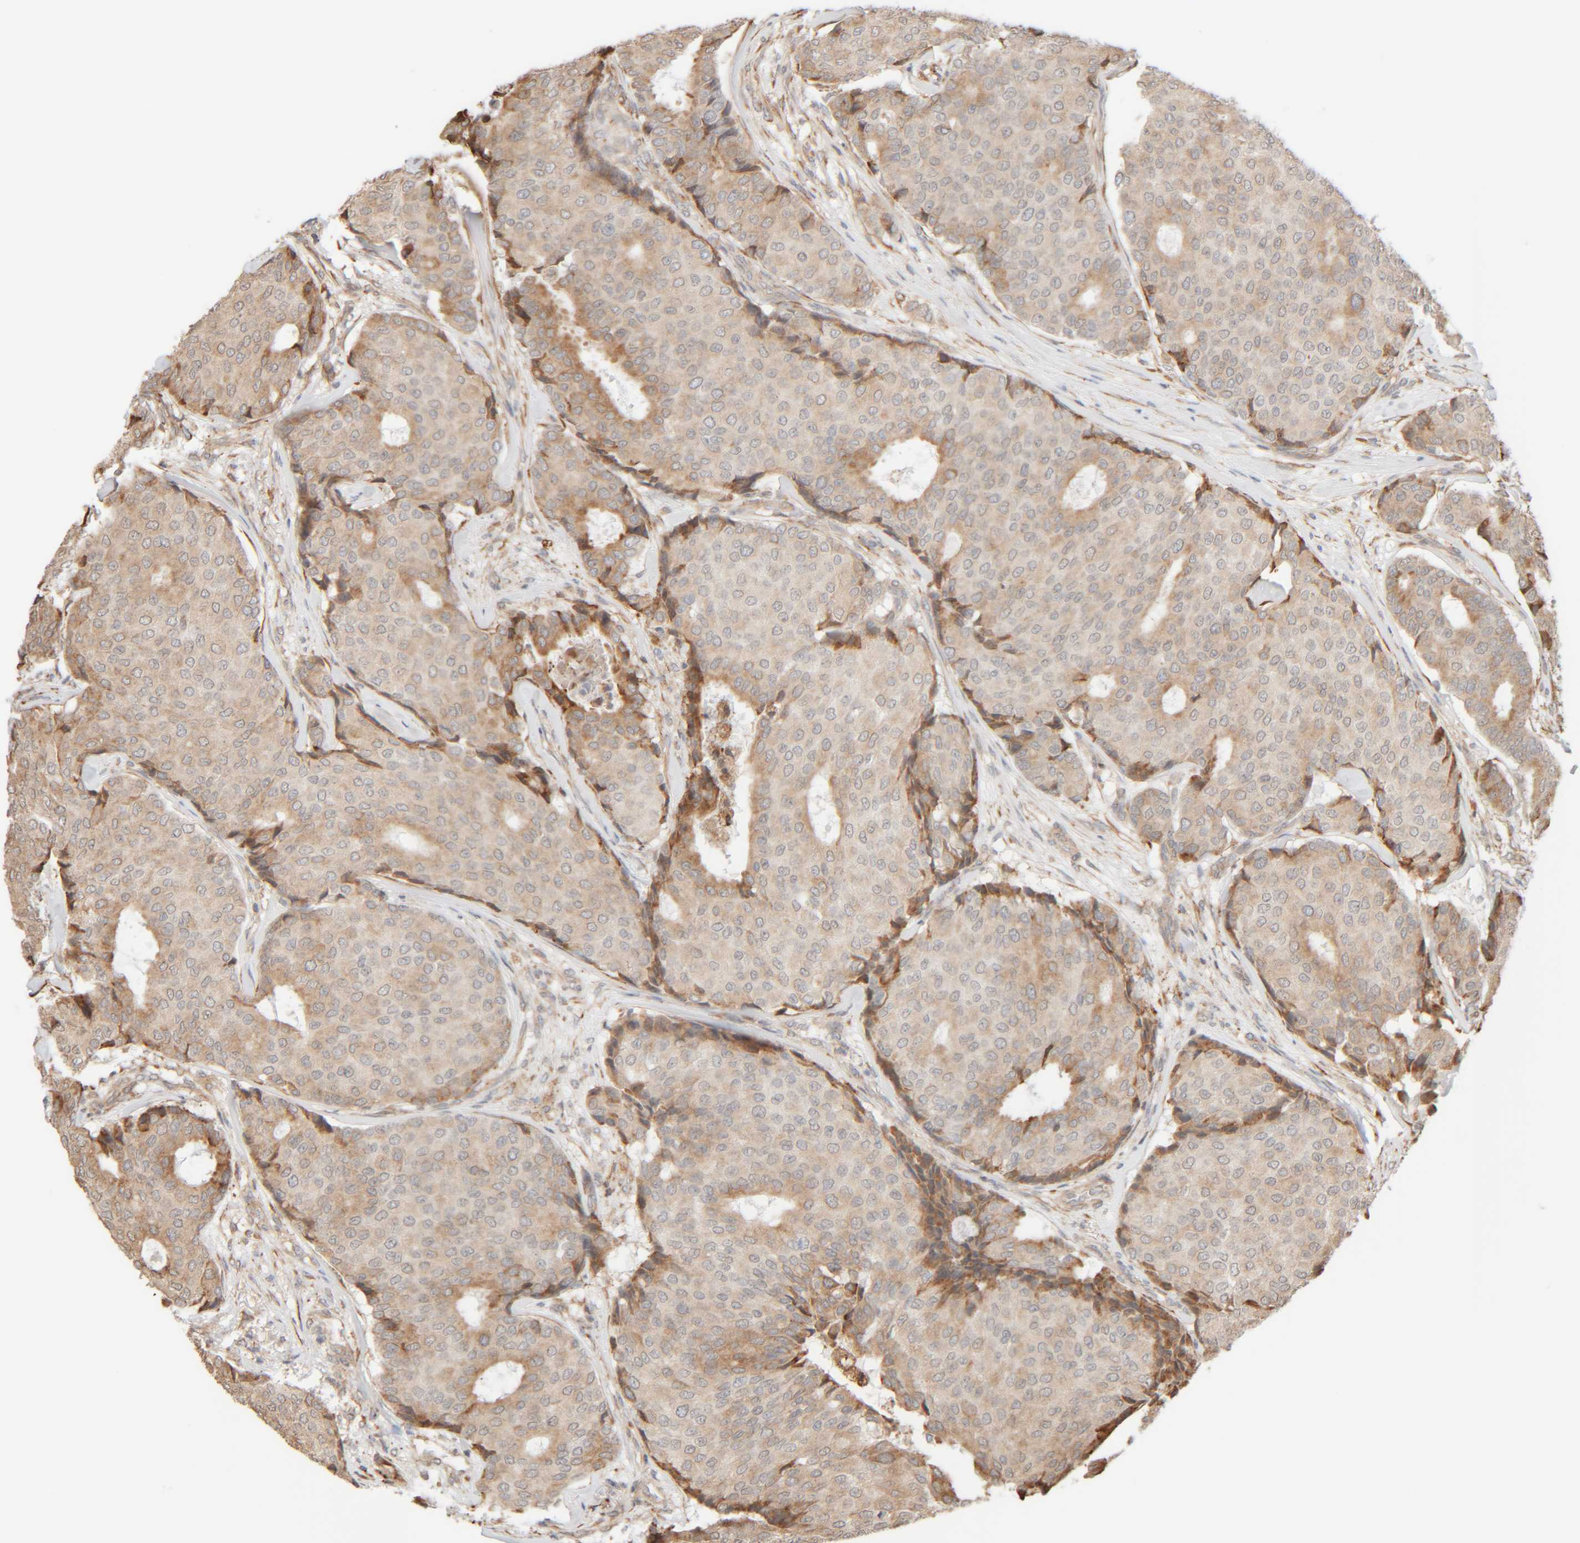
{"staining": {"intensity": "moderate", "quantity": "25%-75%", "location": "cytoplasmic/membranous"}, "tissue": "breast cancer", "cell_type": "Tumor cells", "image_type": "cancer", "snomed": [{"axis": "morphology", "description": "Duct carcinoma"}, {"axis": "topography", "description": "Breast"}], "caption": "The micrograph shows a brown stain indicating the presence of a protein in the cytoplasmic/membranous of tumor cells in breast cancer (intraductal carcinoma).", "gene": "INTS1", "patient": {"sex": "female", "age": 75}}